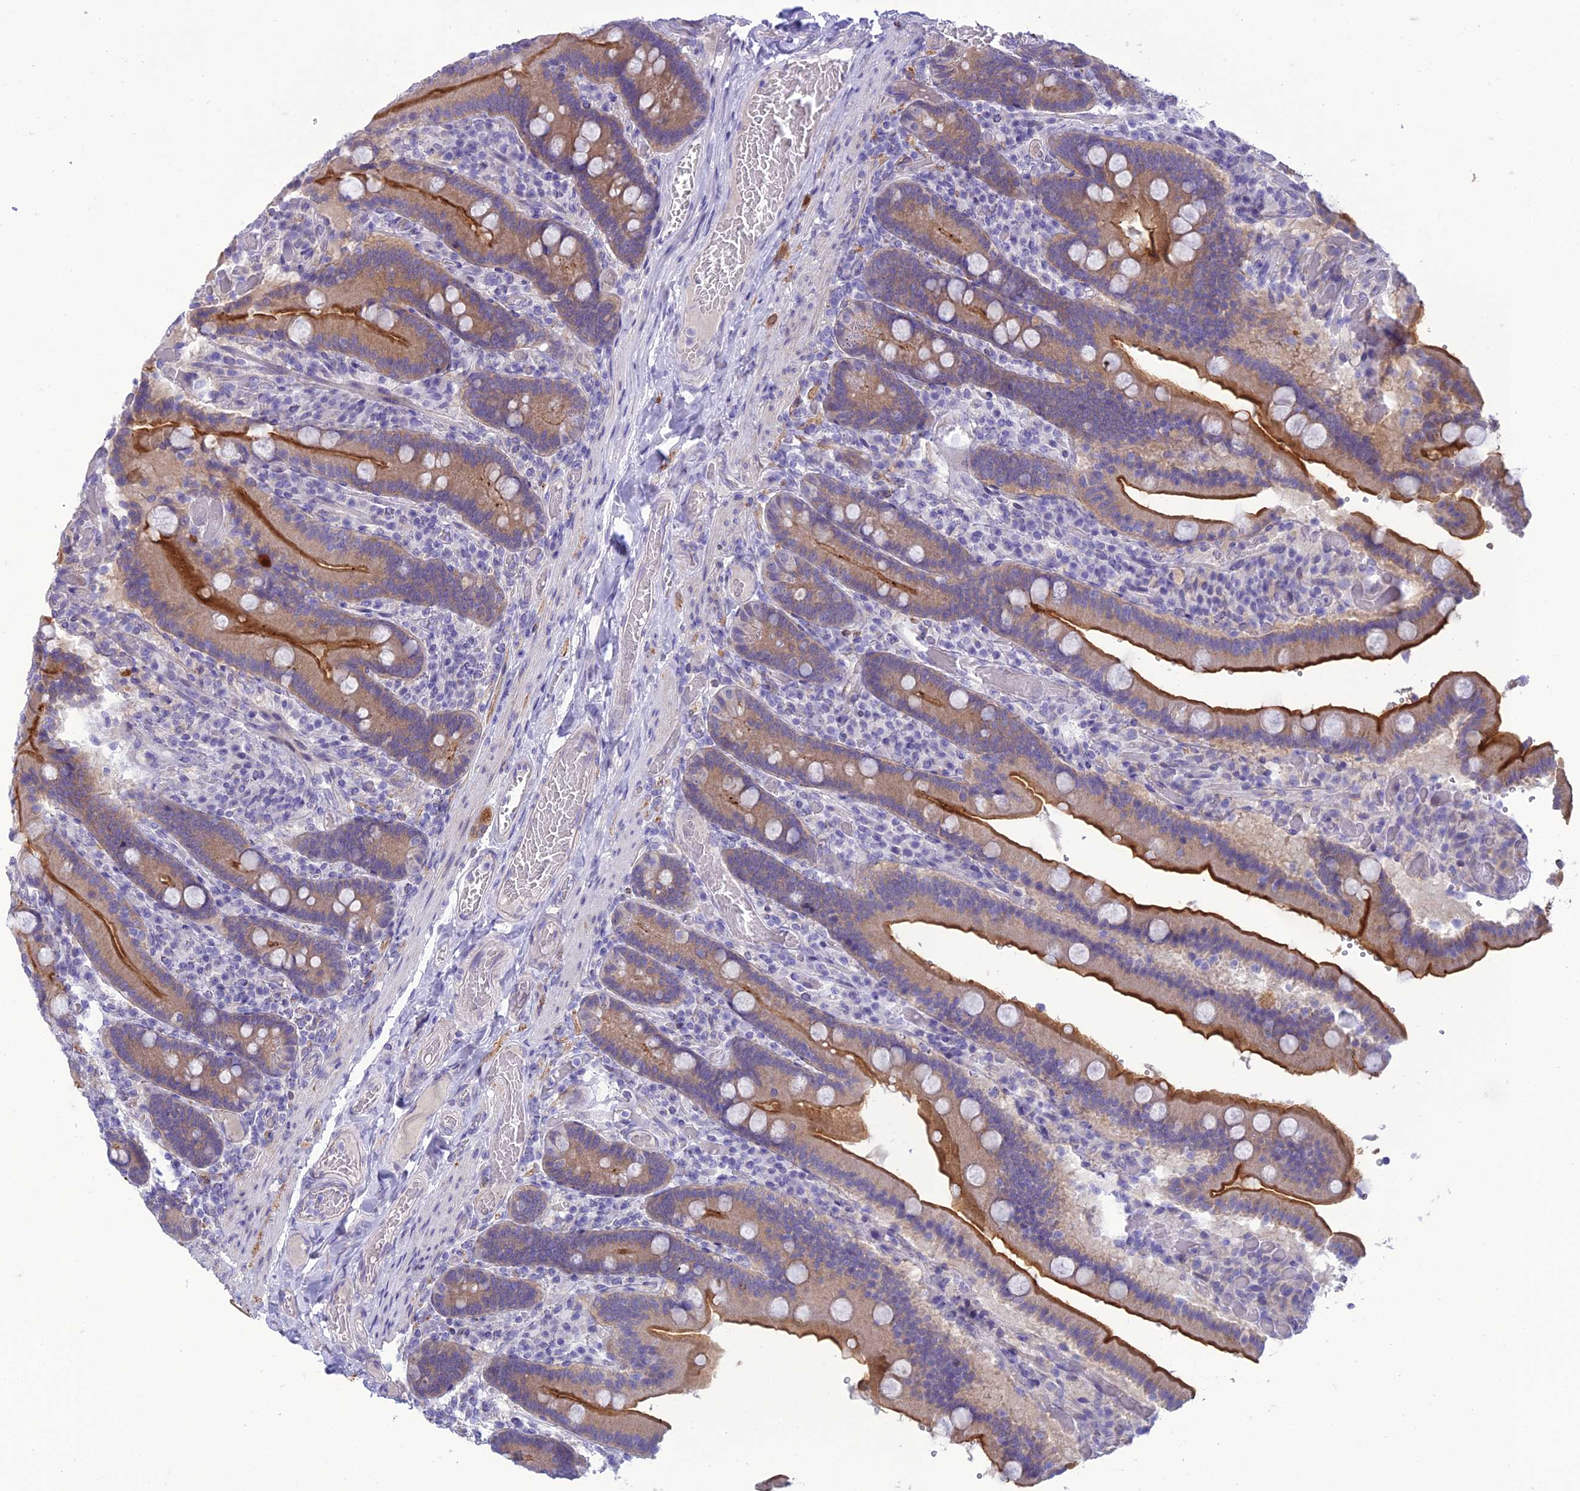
{"staining": {"intensity": "moderate", "quantity": ">75%", "location": "cytoplasmic/membranous"}, "tissue": "duodenum", "cell_type": "Glandular cells", "image_type": "normal", "snomed": [{"axis": "morphology", "description": "Normal tissue, NOS"}, {"axis": "topography", "description": "Duodenum"}], "caption": "Immunohistochemistry (DAB) staining of benign human duodenum displays moderate cytoplasmic/membranous protein positivity in about >75% of glandular cells. The staining was performed using DAB (3,3'-diaminobenzidine), with brown indicating positive protein expression. Nuclei are stained blue with hematoxylin.", "gene": "ANKS4B", "patient": {"sex": "female", "age": 62}}